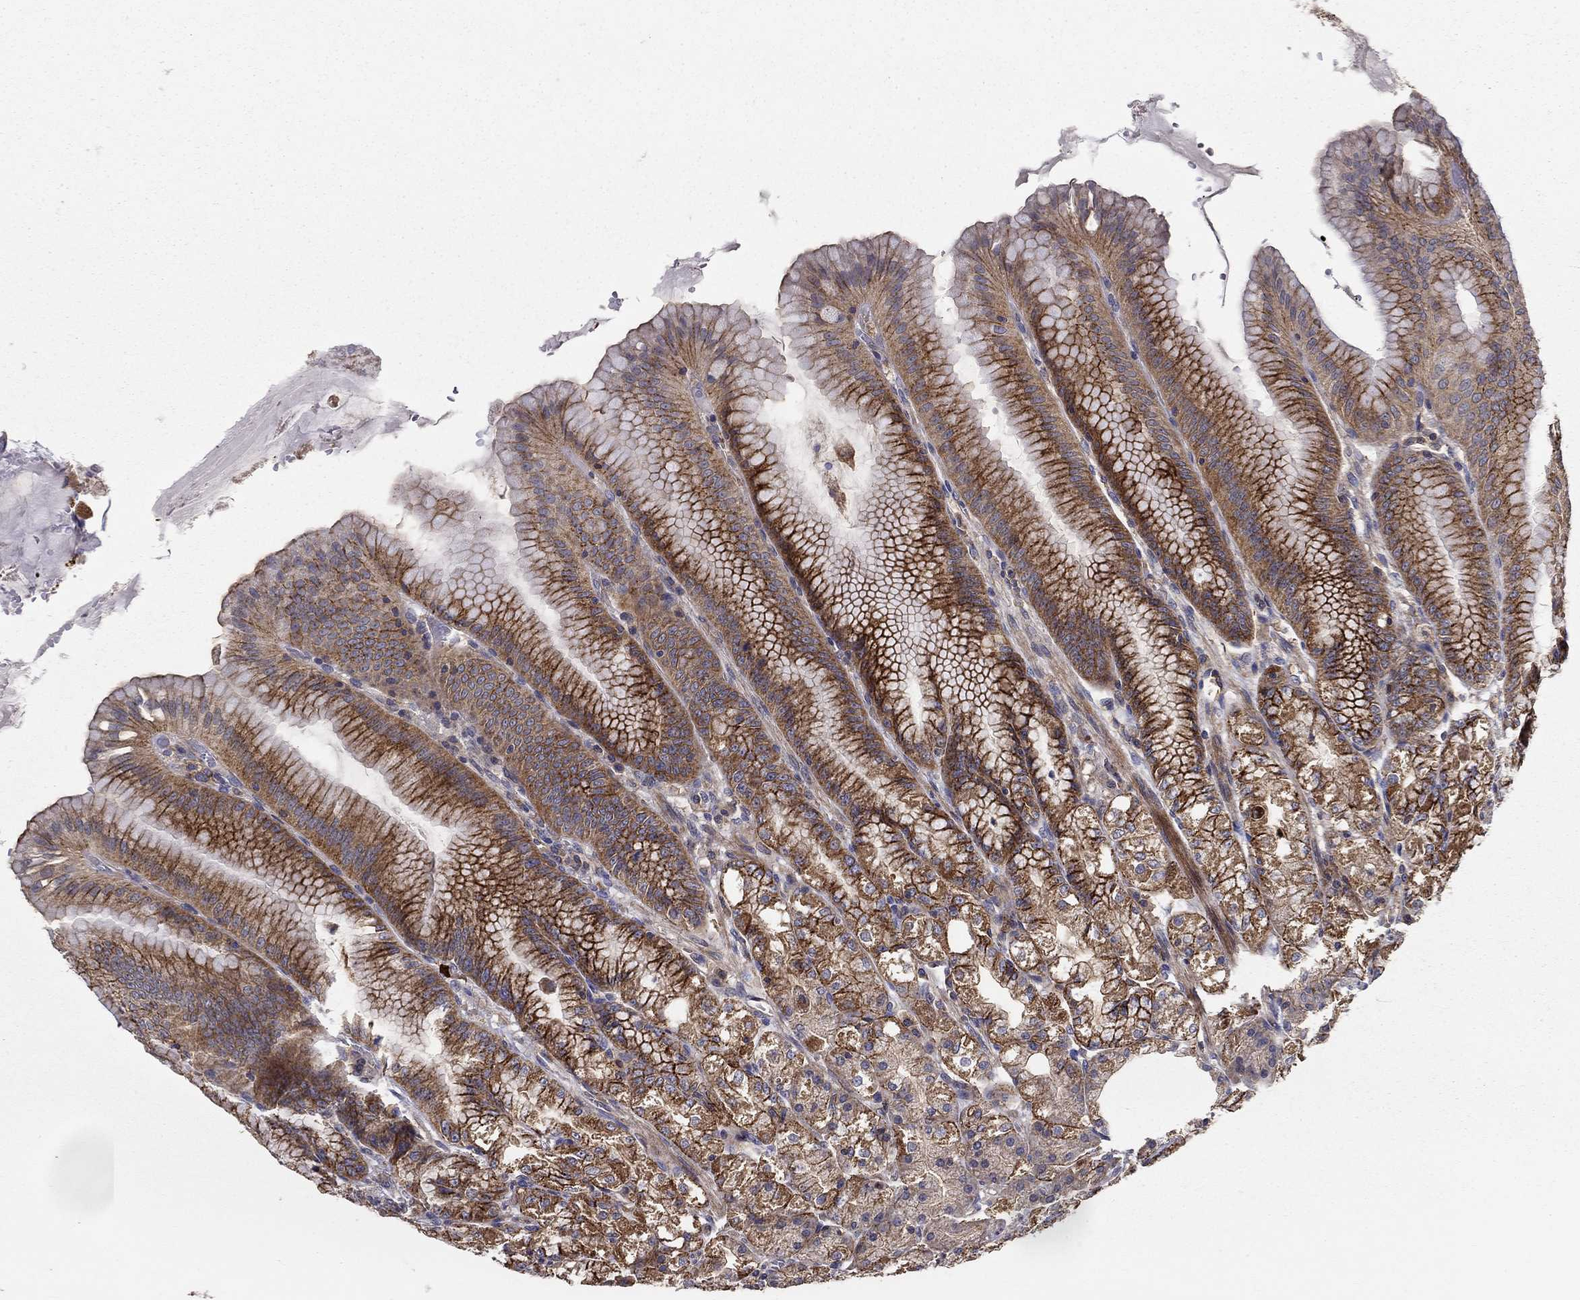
{"staining": {"intensity": "strong", "quantity": "<25%", "location": "cytoplasmic/membranous"}, "tissue": "stomach", "cell_type": "Glandular cells", "image_type": "normal", "snomed": [{"axis": "morphology", "description": "Normal tissue, NOS"}, {"axis": "topography", "description": "Stomach"}], "caption": "Stomach stained with DAB (3,3'-diaminobenzidine) IHC reveals medium levels of strong cytoplasmic/membranous expression in about <25% of glandular cells. (Stains: DAB (3,3'-diaminobenzidine) in brown, nuclei in blue, Microscopy: brightfield microscopy at high magnification).", "gene": "ALDH4A1", "patient": {"sex": "male", "age": 71}}